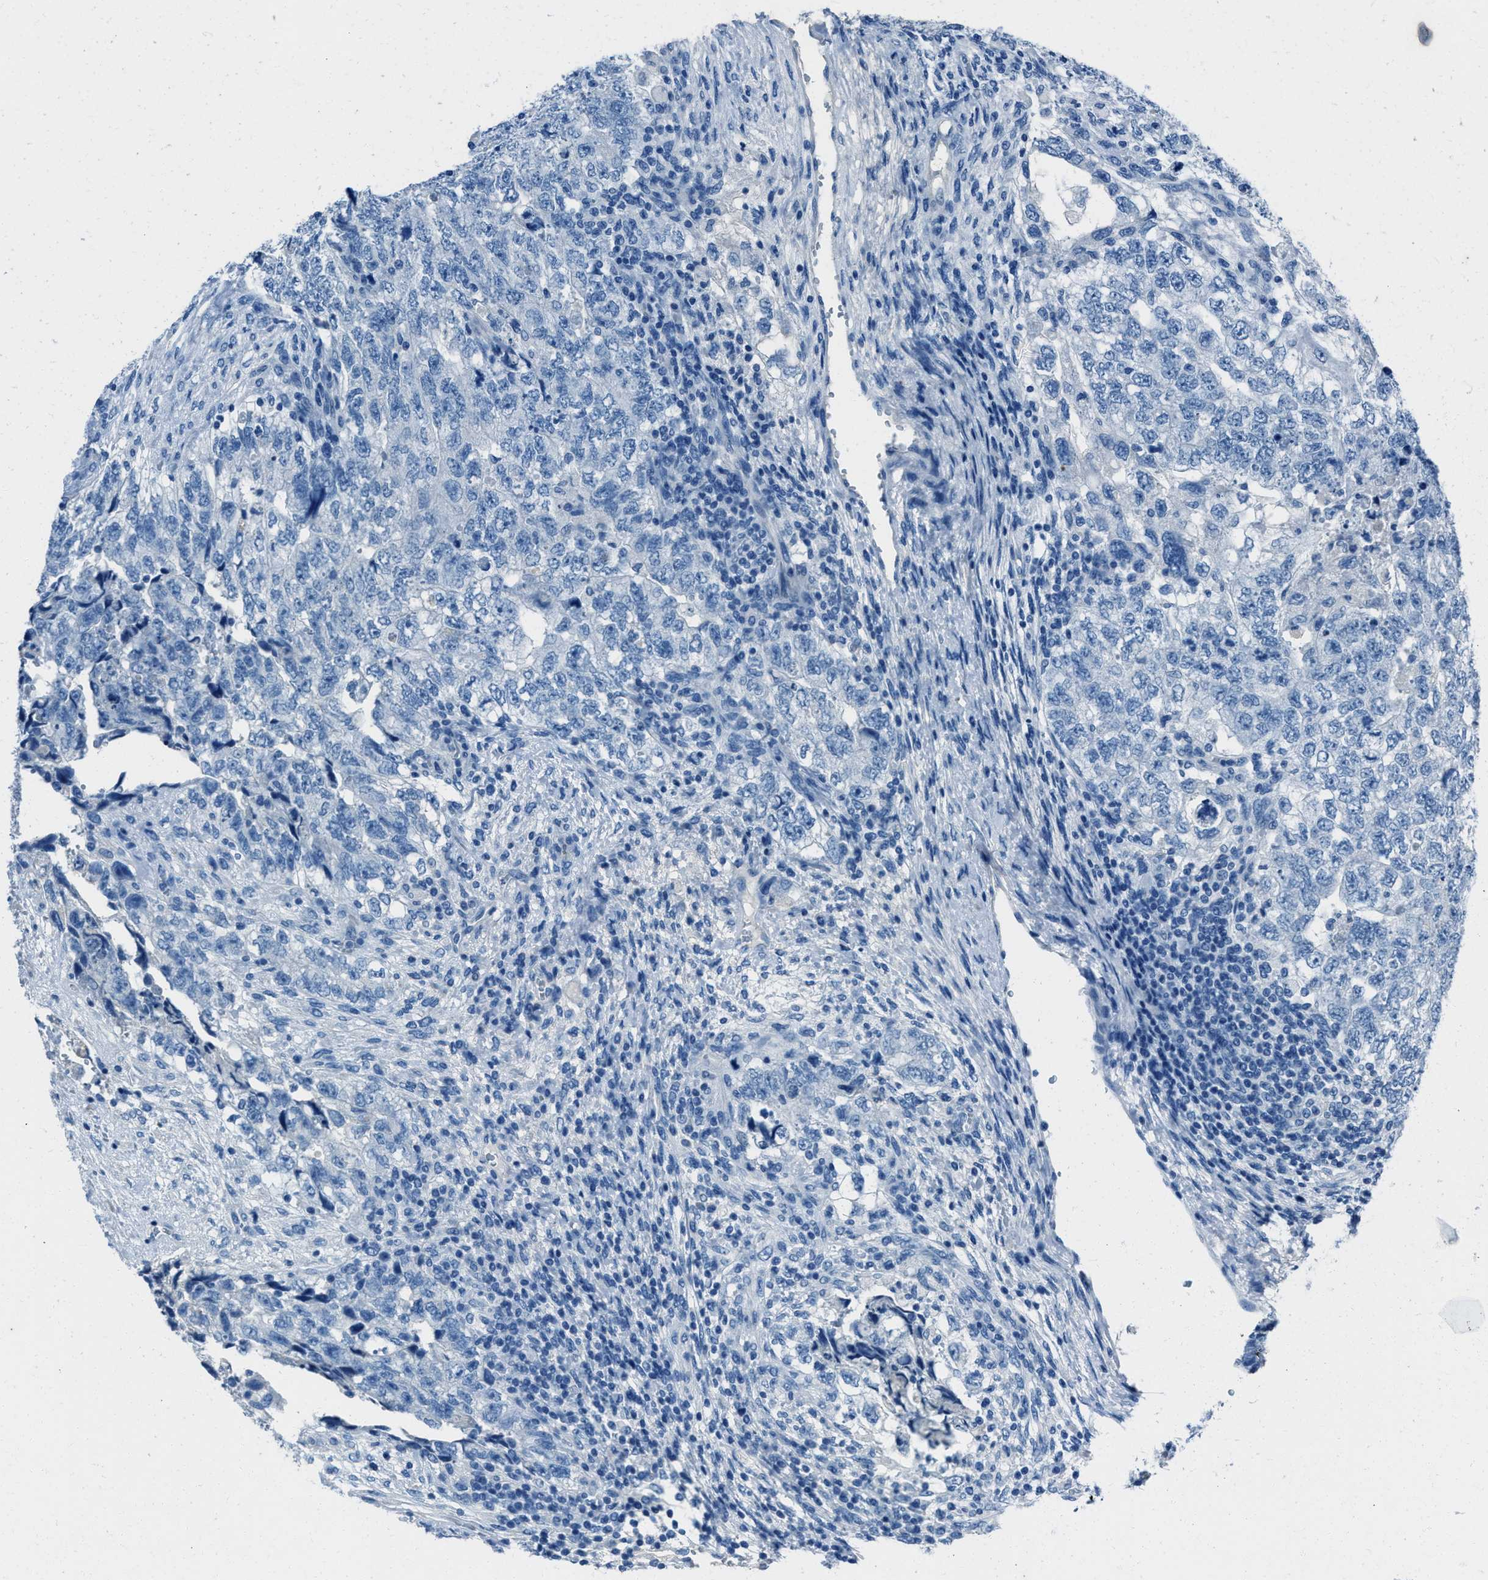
{"staining": {"intensity": "negative", "quantity": "none", "location": "none"}, "tissue": "testis cancer", "cell_type": "Tumor cells", "image_type": "cancer", "snomed": [{"axis": "morphology", "description": "Carcinoma, Embryonal, NOS"}, {"axis": "topography", "description": "Testis"}], "caption": "DAB (3,3'-diaminobenzidine) immunohistochemical staining of embryonal carcinoma (testis) exhibits no significant staining in tumor cells.", "gene": "AMACR", "patient": {"sex": "male", "age": 36}}